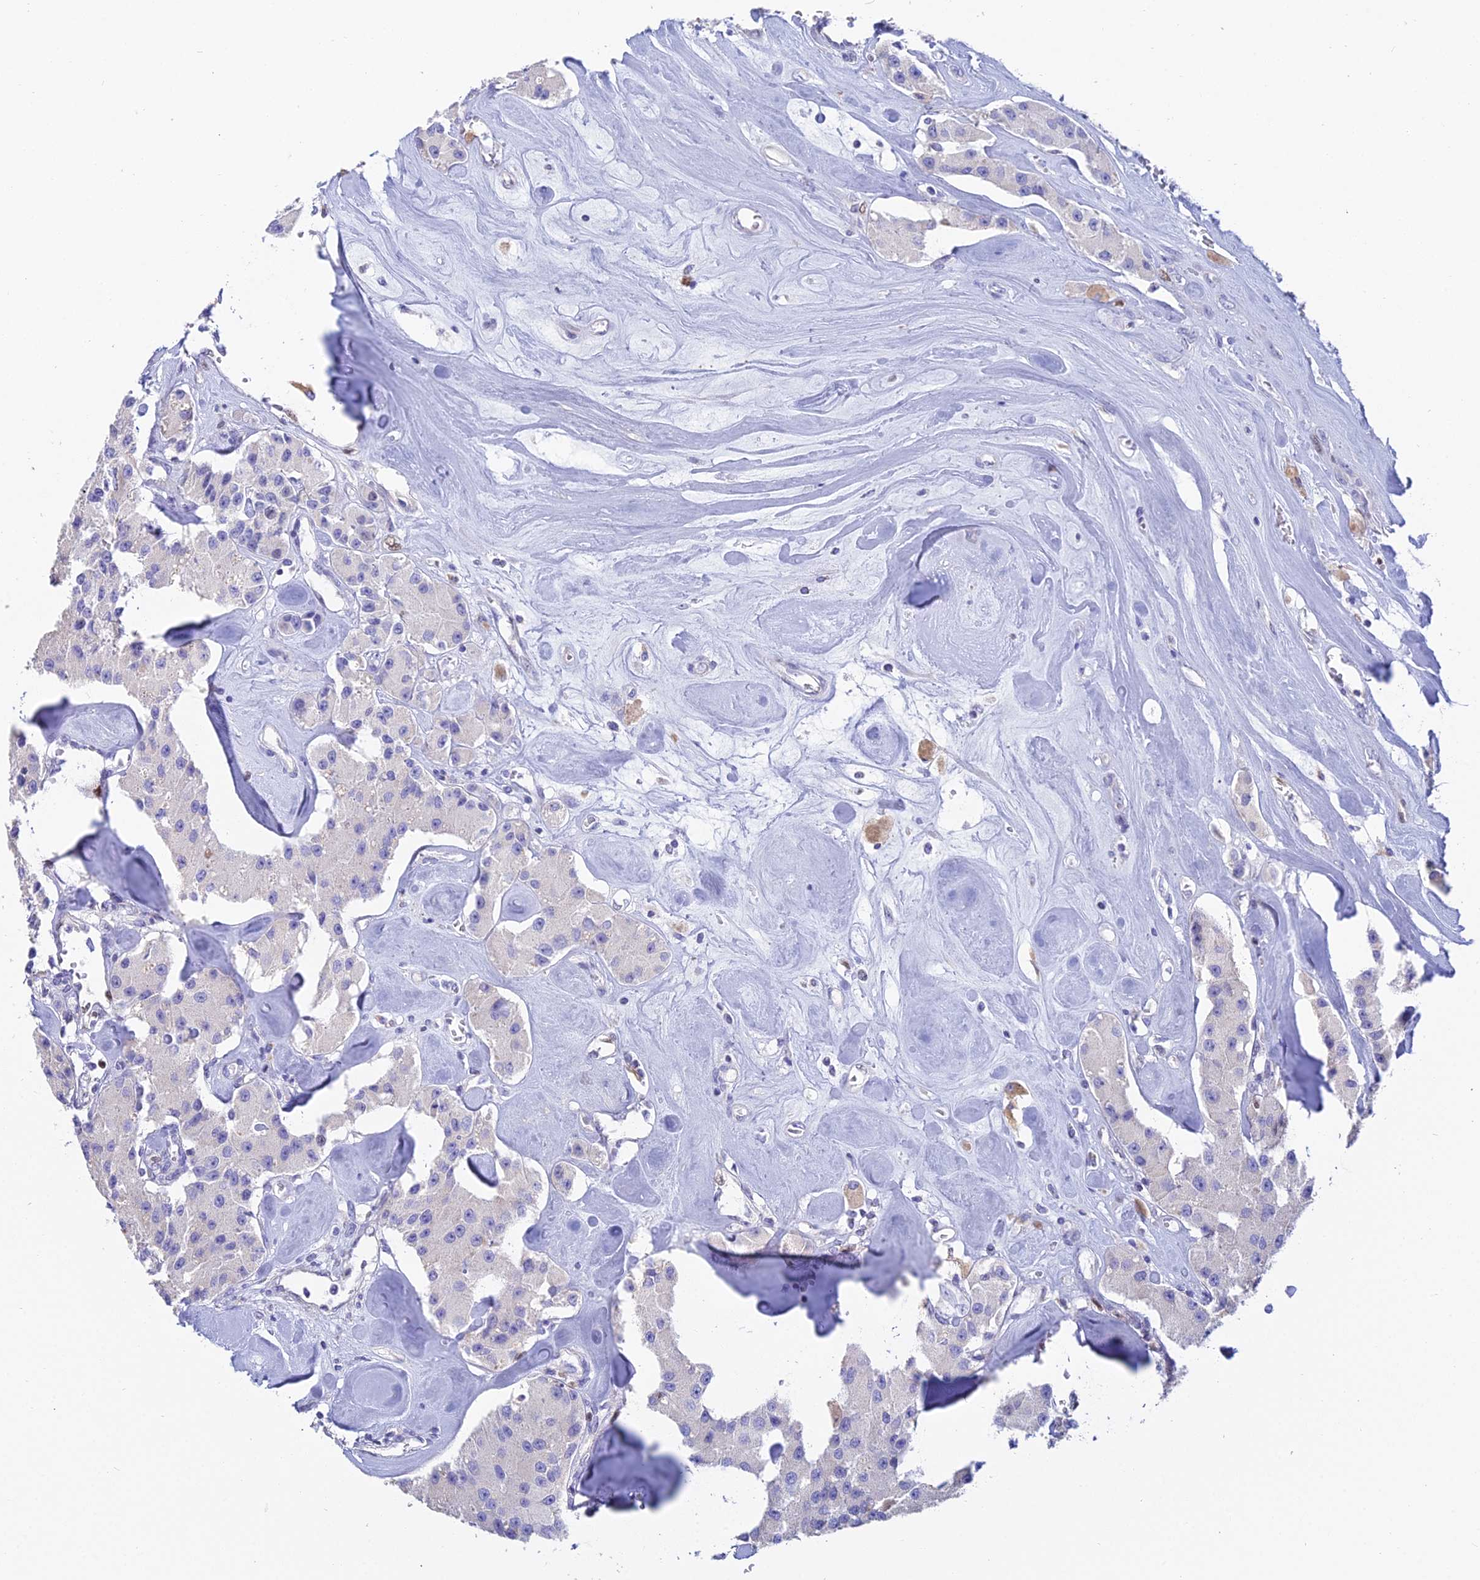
{"staining": {"intensity": "negative", "quantity": "none", "location": "none"}, "tissue": "carcinoid", "cell_type": "Tumor cells", "image_type": "cancer", "snomed": [{"axis": "morphology", "description": "Carcinoid, malignant, NOS"}, {"axis": "topography", "description": "Pancreas"}], "caption": "Protein analysis of carcinoid displays no significant staining in tumor cells.", "gene": "MCM2", "patient": {"sex": "male", "age": 41}}